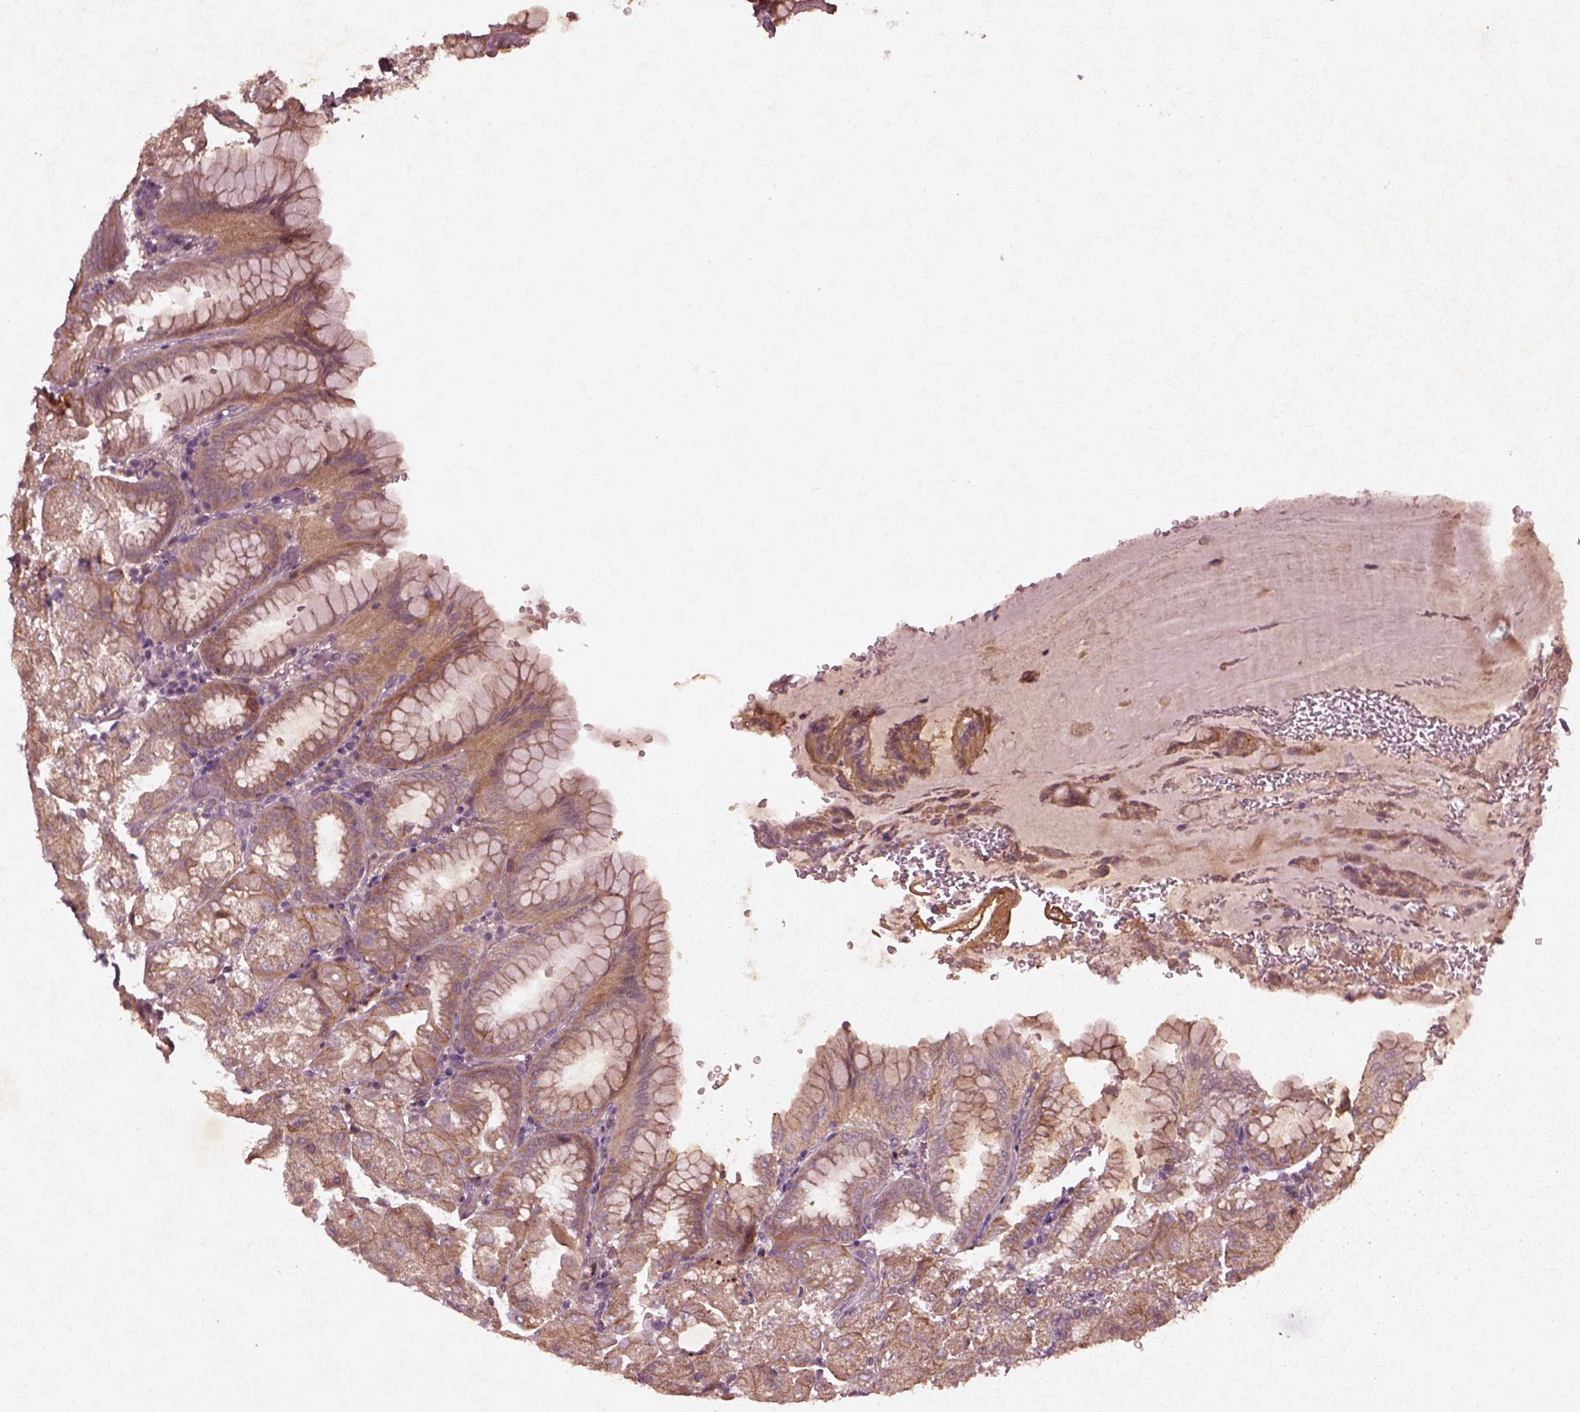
{"staining": {"intensity": "moderate", "quantity": ">75%", "location": "cytoplasmic/membranous"}, "tissue": "stomach", "cell_type": "Glandular cells", "image_type": "normal", "snomed": [{"axis": "morphology", "description": "Normal tissue, NOS"}, {"axis": "topography", "description": "Stomach, upper"}, {"axis": "topography", "description": "Stomach"}, {"axis": "topography", "description": "Stomach, lower"}], "caption": "Glandular cells exhibit moderate cytoplasmic/membranous expression in about >75% of cells in unremarkable stomach.", "gene": "FAM234A", "patient": {"sex": "male", "age": 62}}